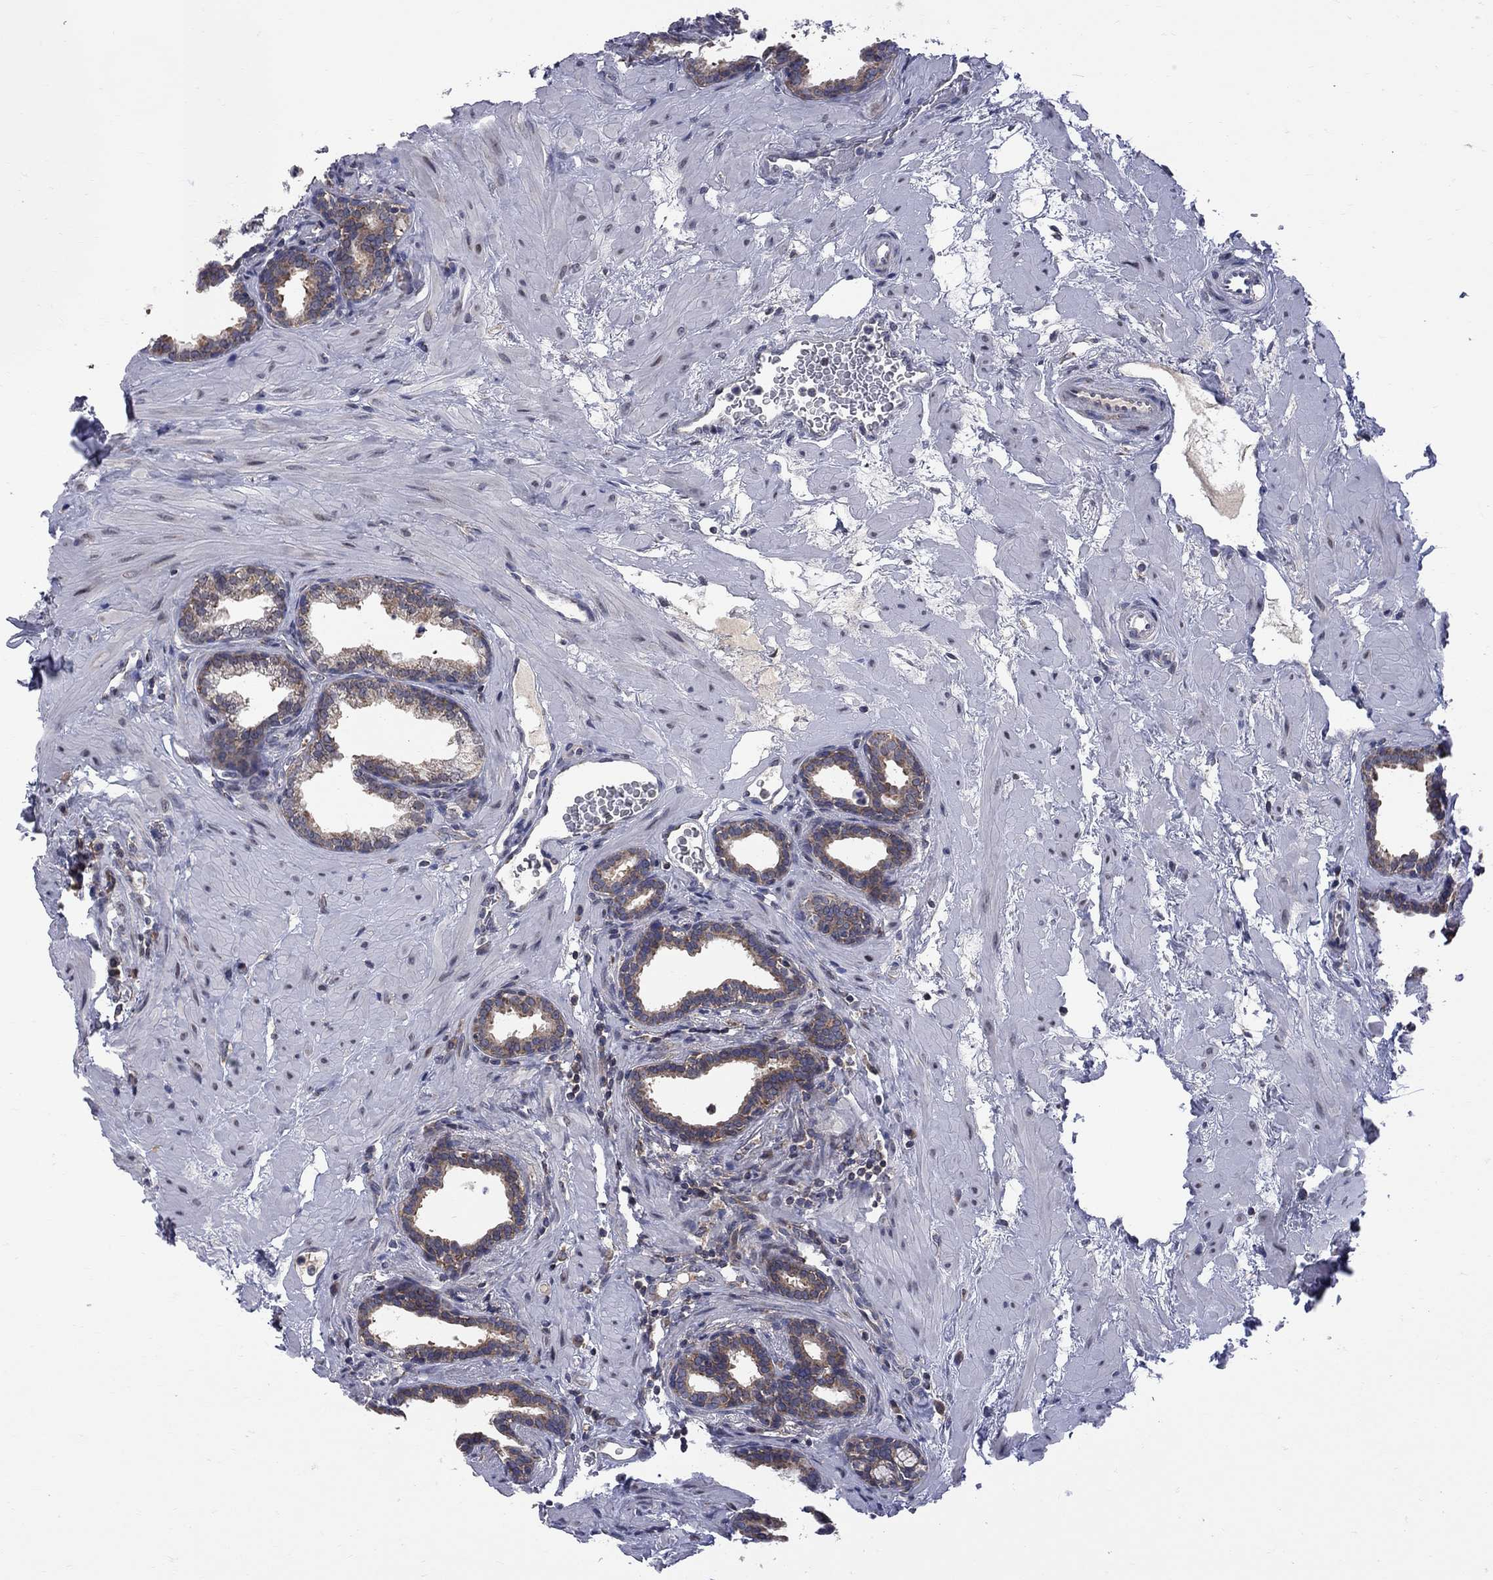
{"staining": {"intensity": "moderate", "quantity": "25%-75%", "location": "cytoplasmic/membranous"}, "tissue": "prostate", "cell_type": "Glandular cells", "image_type": "normal", "snomed": [{"axis": "morphology", "description": "Normal tissue, NOS"}, {"axis": "topography", "description": "Prostate"}], "caption": "Immunohistochemical staining of benign prostate exhibits 25%-75% levels of moderate cytoplasmic/membranous protein staining in about 25%-75% of glandular cells.", "gene": "CNOT11", "patient": {"sex": "male", "age": 37}}